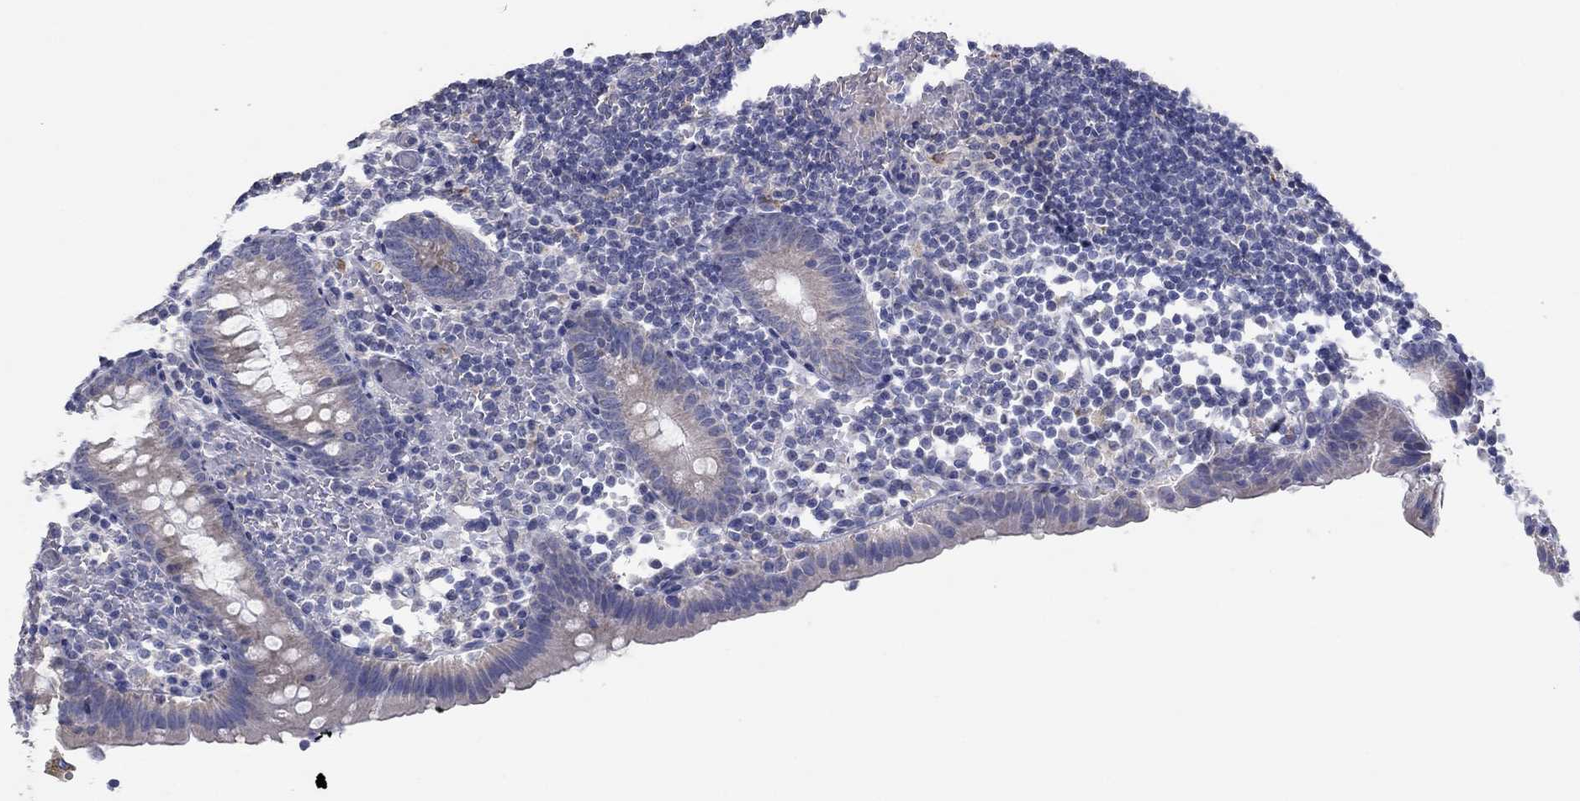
{"staining": {"intensity": "negative", "quantity": "none", "location": "none"}, "tissue": "appendix", "cell_type": "Glandular cells", "image_type": "normal", "snomed": [{"axis": "morphology", "description": "Normal tissue, NOS"}, {"axis": "topography", "description": "Appendix"}], "caption": "This is an IHC histopathology image of benign human appendix. There is no staining in glandular cells.", "gene": "PTGDS", "patient": {"sex": "female", "age": 40}}